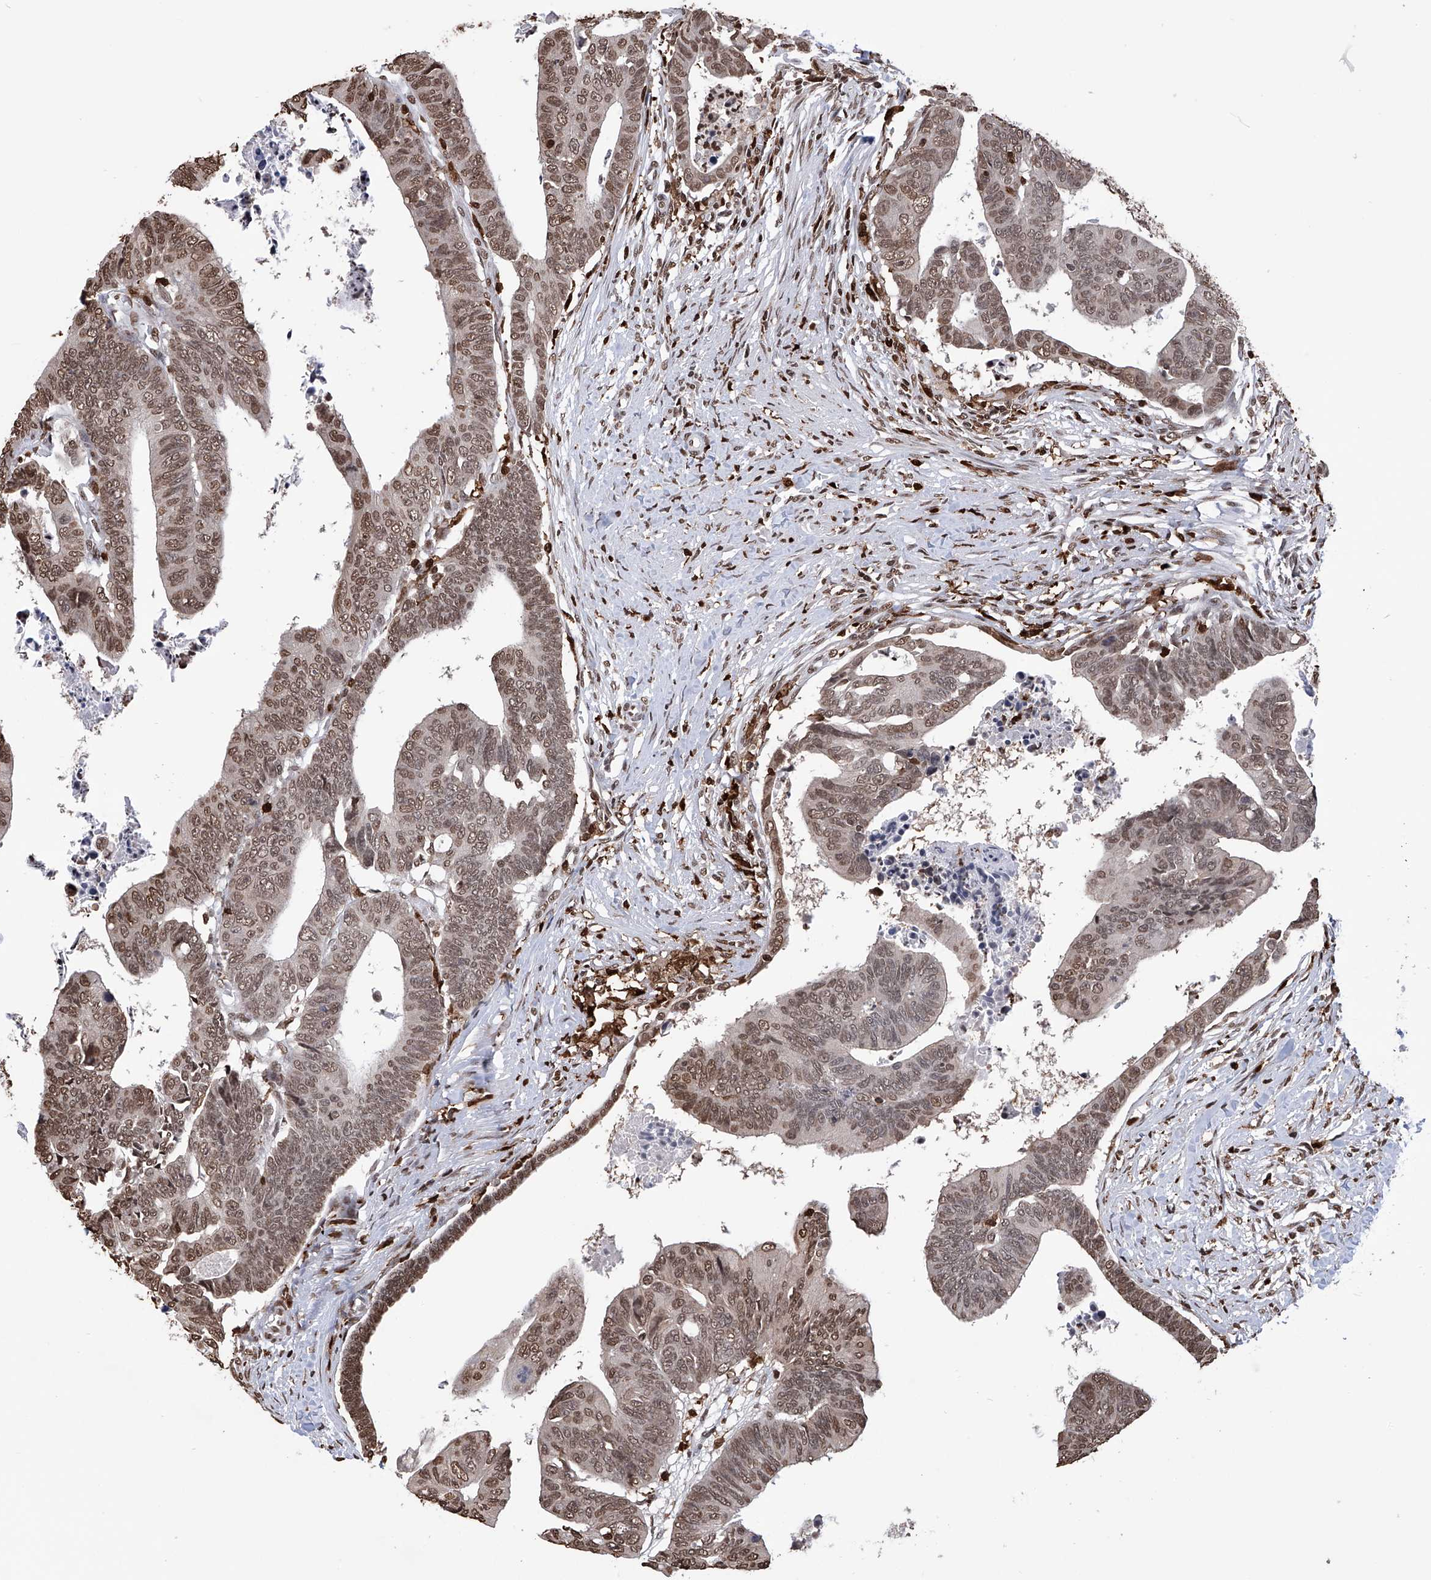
{"staining": {"intensity": "moderate", "quantity": ">75%", "location": "nuclear"}, "tissue": "colorectal cancer", "cell_type": "Tumor cells", "image_type": "cancer", "snomed": [{"axis": "morphology", "description": "Adenocarcinoma, NOS"}, {"axis": "topography", "description": "Rectum"}], "caption": "Protein staining shows moderate nuclear staining in approximately >75% of tumor cells in adenocarcinoma (colorectal). Nuclei are stained in blue.", "gene": "CFAP410", "patient": {"sex": "female", "age": 65}}